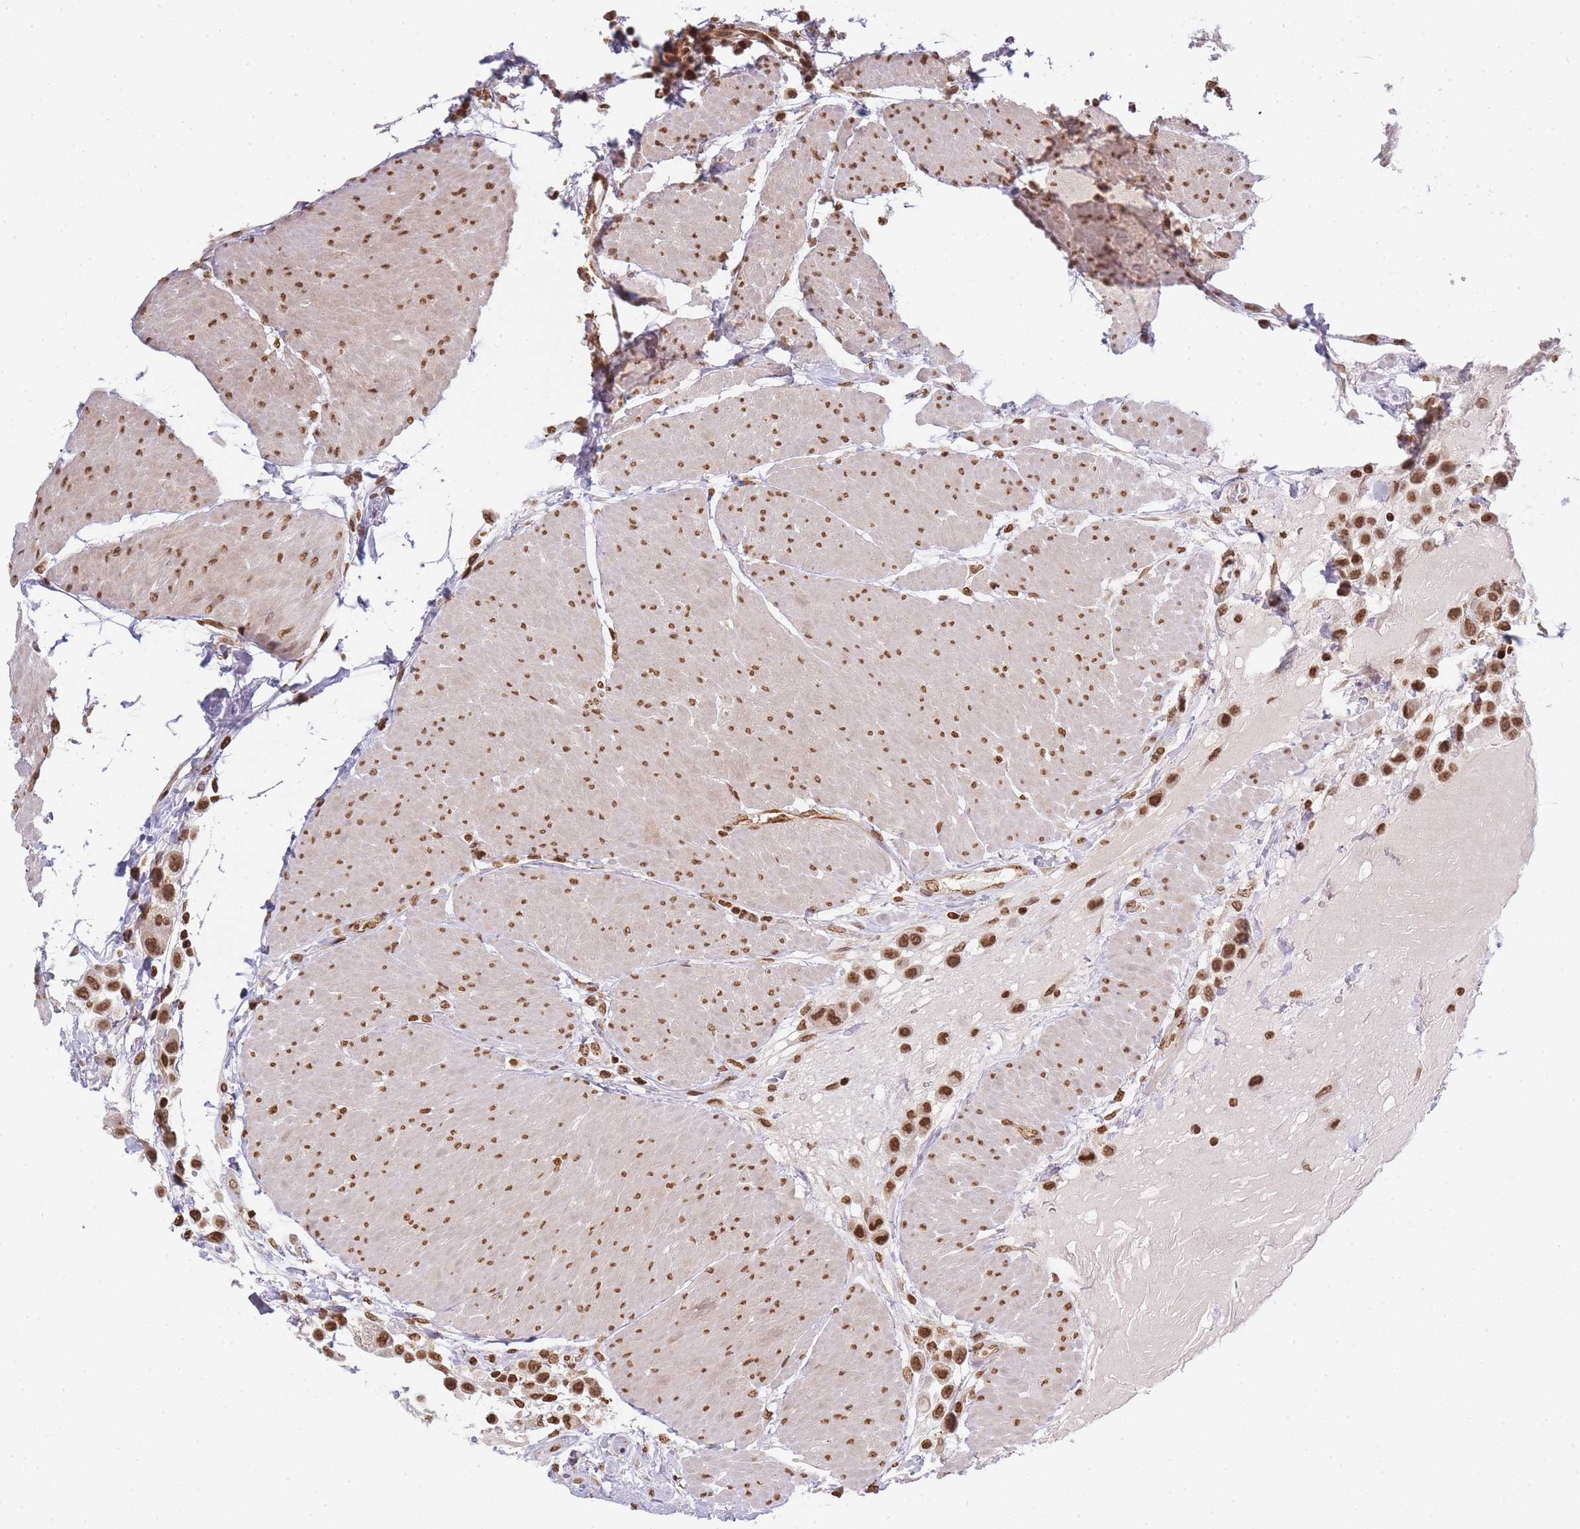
{"staining": {"intensity": "strong", "quantity": ">75%", "location": "nuclear"}, "tissue": "urothelial cancer", "cell_type": "Tumor cells", "image_type": "cancer", "snomed": [{"axis": "morphology", "description": "Urothelial carcinoma, High grade"}, {"axis": "topography", "description": "Urinary bladder"}], "caption": "Strong nuclear protein expression is appreciated in approximately >75% of tumor cells in urothelial cancer.", "gene": "WWTR1", "patient": {"sex": "male", "age": 50}}